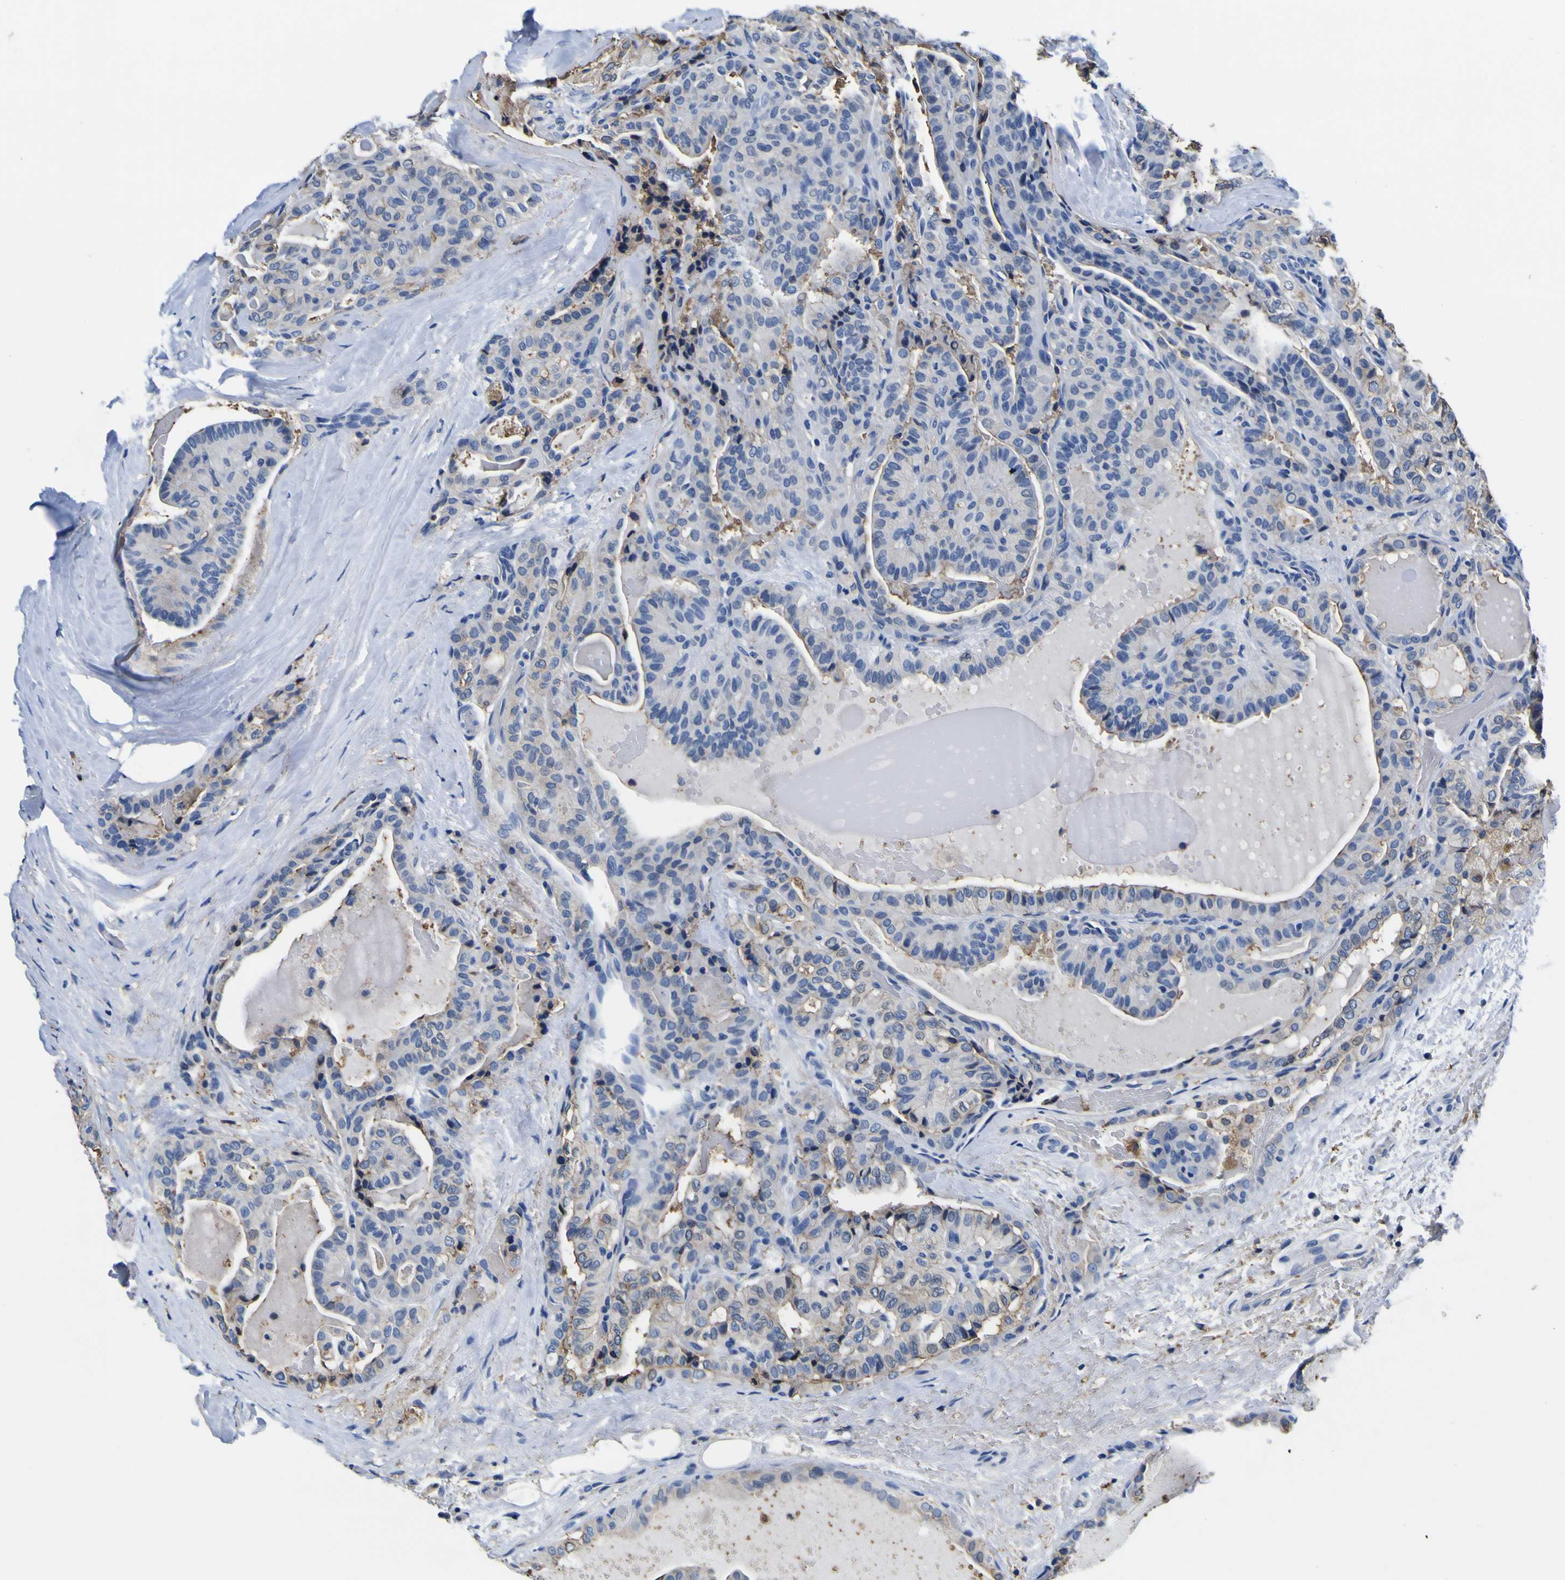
{"staining": {"intensity": "moderate", "quantity": "<25%", "location": "cytoplasmic/membranous"}, "tissue": "thyroid cancer", "cell_type": "Tumor cells", "image_type": "cancer", "snomed": [{"axis": "morphology", "description": "Papillary adenocarcinoma, NOS"}, {"axis": "topography", "description": "Thyroid gland"}], "caption": "Tumor cells show moderate cytoplasmic/membranous expression in about <25% of cells in thyroid cancer (papillary adenocarcinoma). (DAB = brown stain, brightfield microscopy at high magnification).", "gene": "PXDN", "patient": {"sex": "male", "age": 77}}